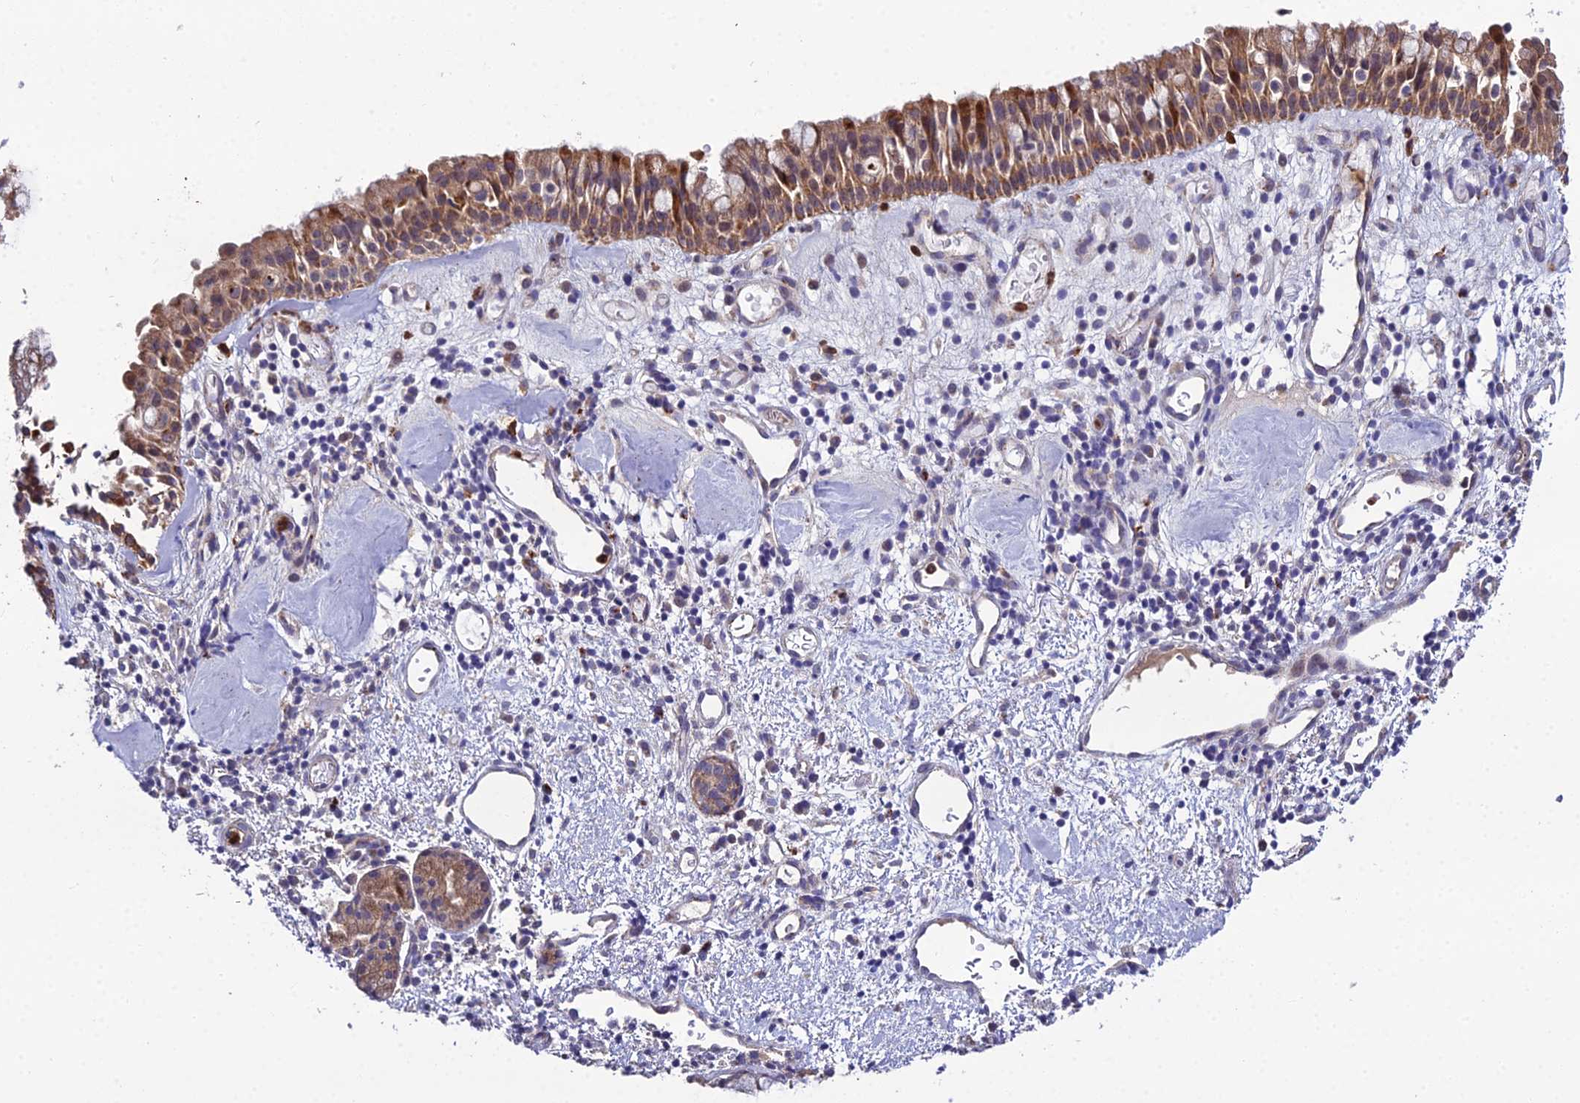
{"staining": {"intensity": "moderate", "quantity": ">75%", "location": "cytoplasmic/membranous"}, "tissue": "nasopharynx", "cell_type": "Respiratory epithelial cells", "image_type": "normal", "snomed": [{"axis": "morphology", "description": "Normal tissue, NOS"}, {"axis": "topography", "description": "Nasopharynx"}], "caption": "An immunohistochemistry (IHC) micrograph of benign tissue is shown. Protein staining in brown highlights moderate cytoplasmic/membranous positivity in nasopharynx within respiratory epithelial cells.", "gene": "EID2", "patient": {"sex": "male", "age": 82}}